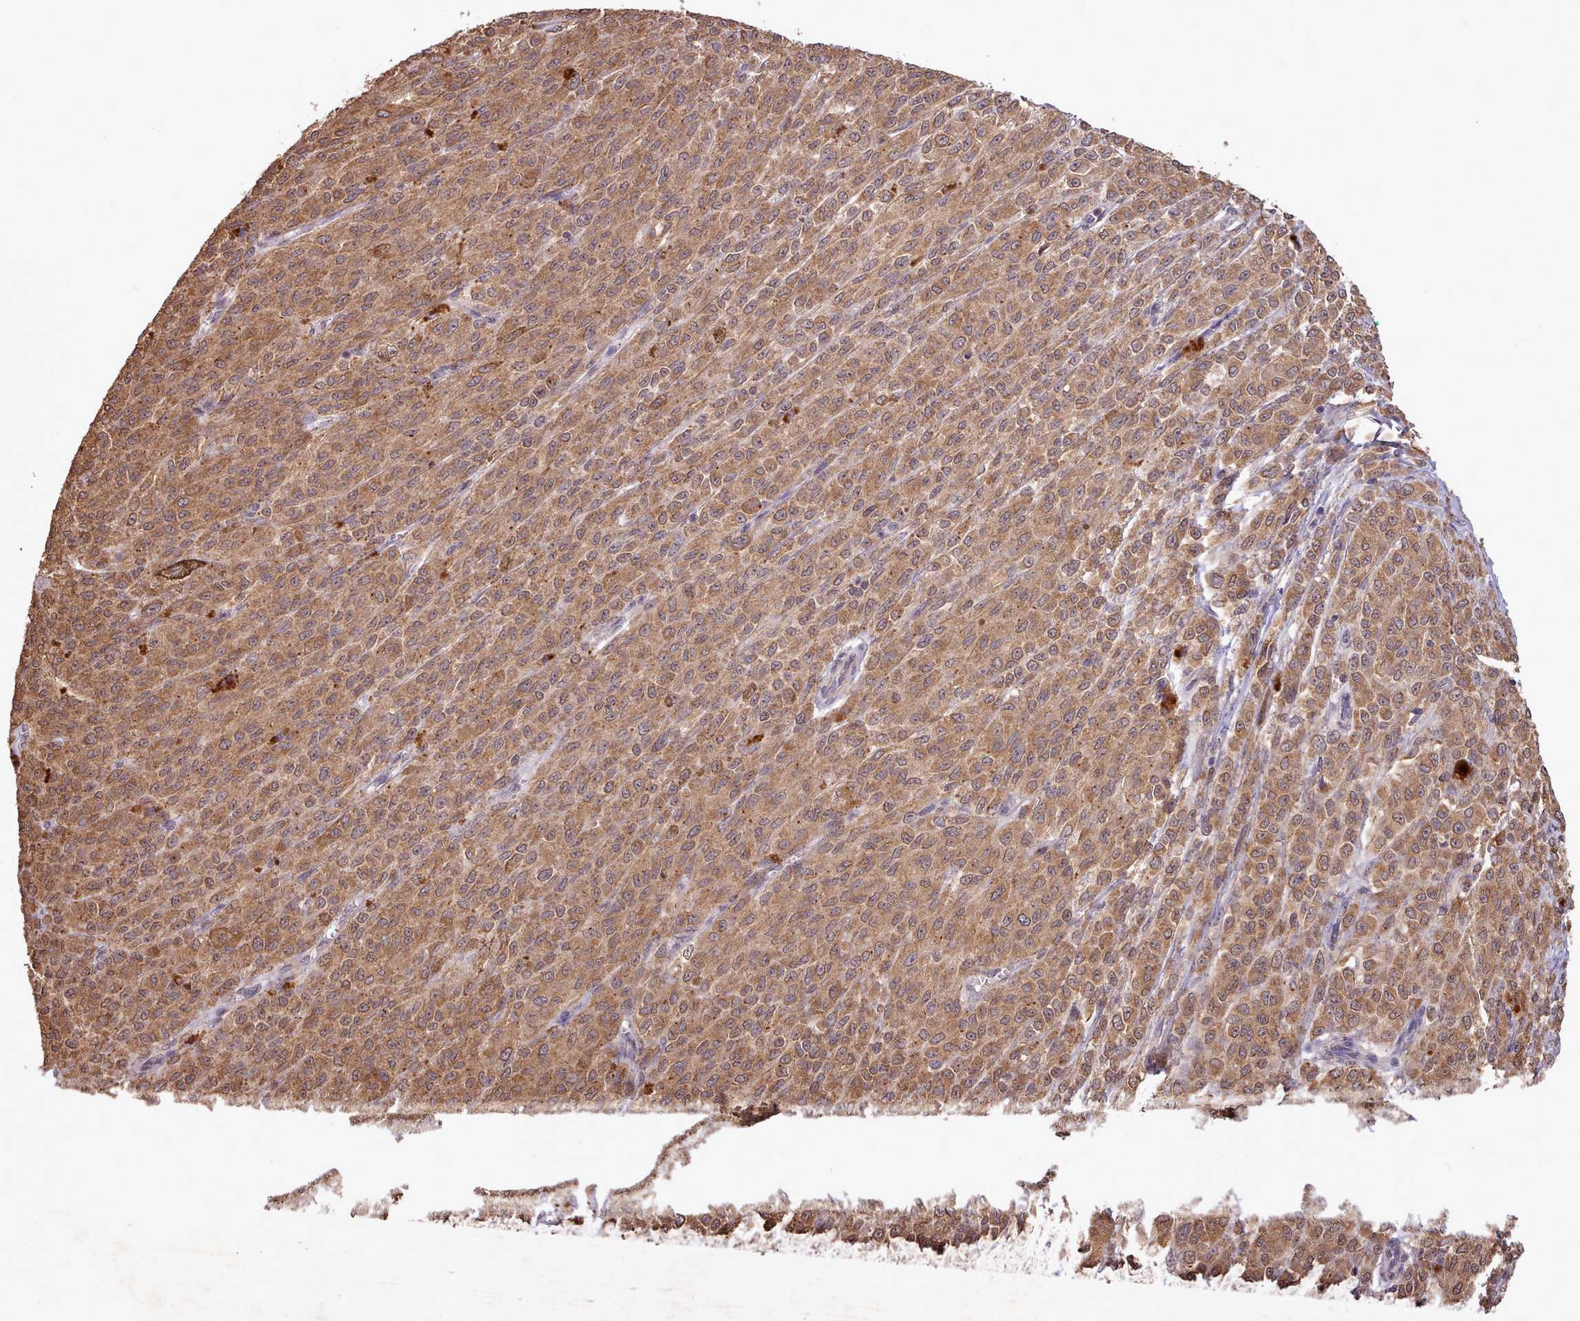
{"staining": {"intensity": "moderate", "quantity": ">75%", "location": "cytoplasmic/membranous"}, "tissue": "melanoma", "cell_type": "Tumor cells", "image_type": "cancer", "snomed": [{"axis": "morphology", "description": "Malignant melanoma, NOS"}, {"axis": "topography", "description": "Skin"}], "caption": "The immunohistochemical stain labels moderate cytoplasmic/membranous positivity in tumor cells of malignant melanoma tissue. The protein is shown in brown color, while the nuclei are stained blue.", "gene": "PIP4P1", "patient": {"sex": "female", "age": 52}}